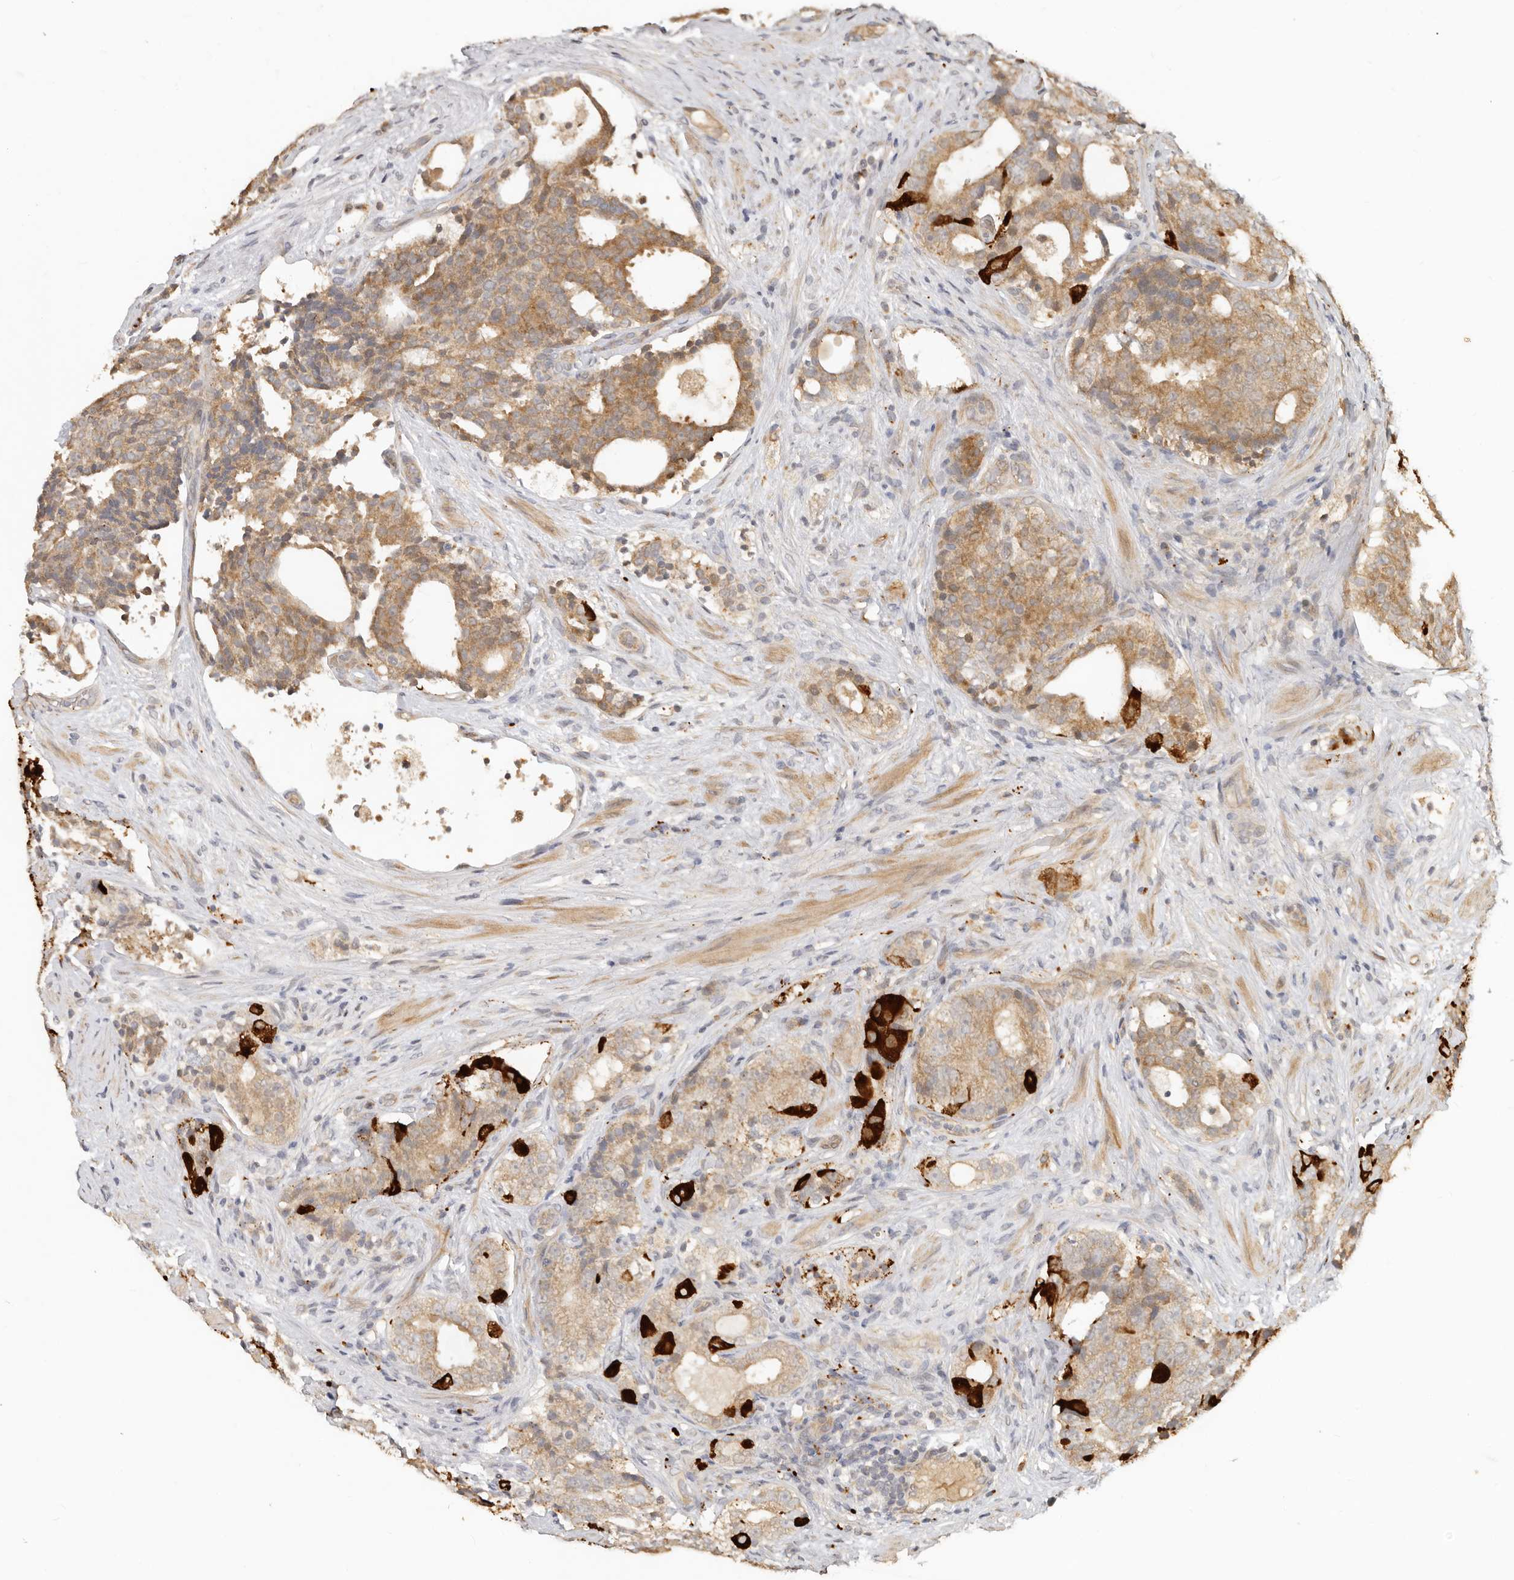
{"staining": {"intensity": "moderate", "quantity": ">75%", "location": "cytoplasmic/membranous"}, "tissue": "prostate cancer", "cell_type": "Tumor cells", "image_type": "cancer", "snomed": [{"axis": "morphology", "description": "Adenocarcinoma, High grade"}, {"axis": "topography", "description": "Prostate"}], "caption": "Protein expression analysis of prostate cancer displays moderate cytoplasmic/membranous expression in about >75% of tumor cells. Nuclei are stained in blue.", "gene": "MTFR2", "patient": {"sex": "male", "age": 56}}